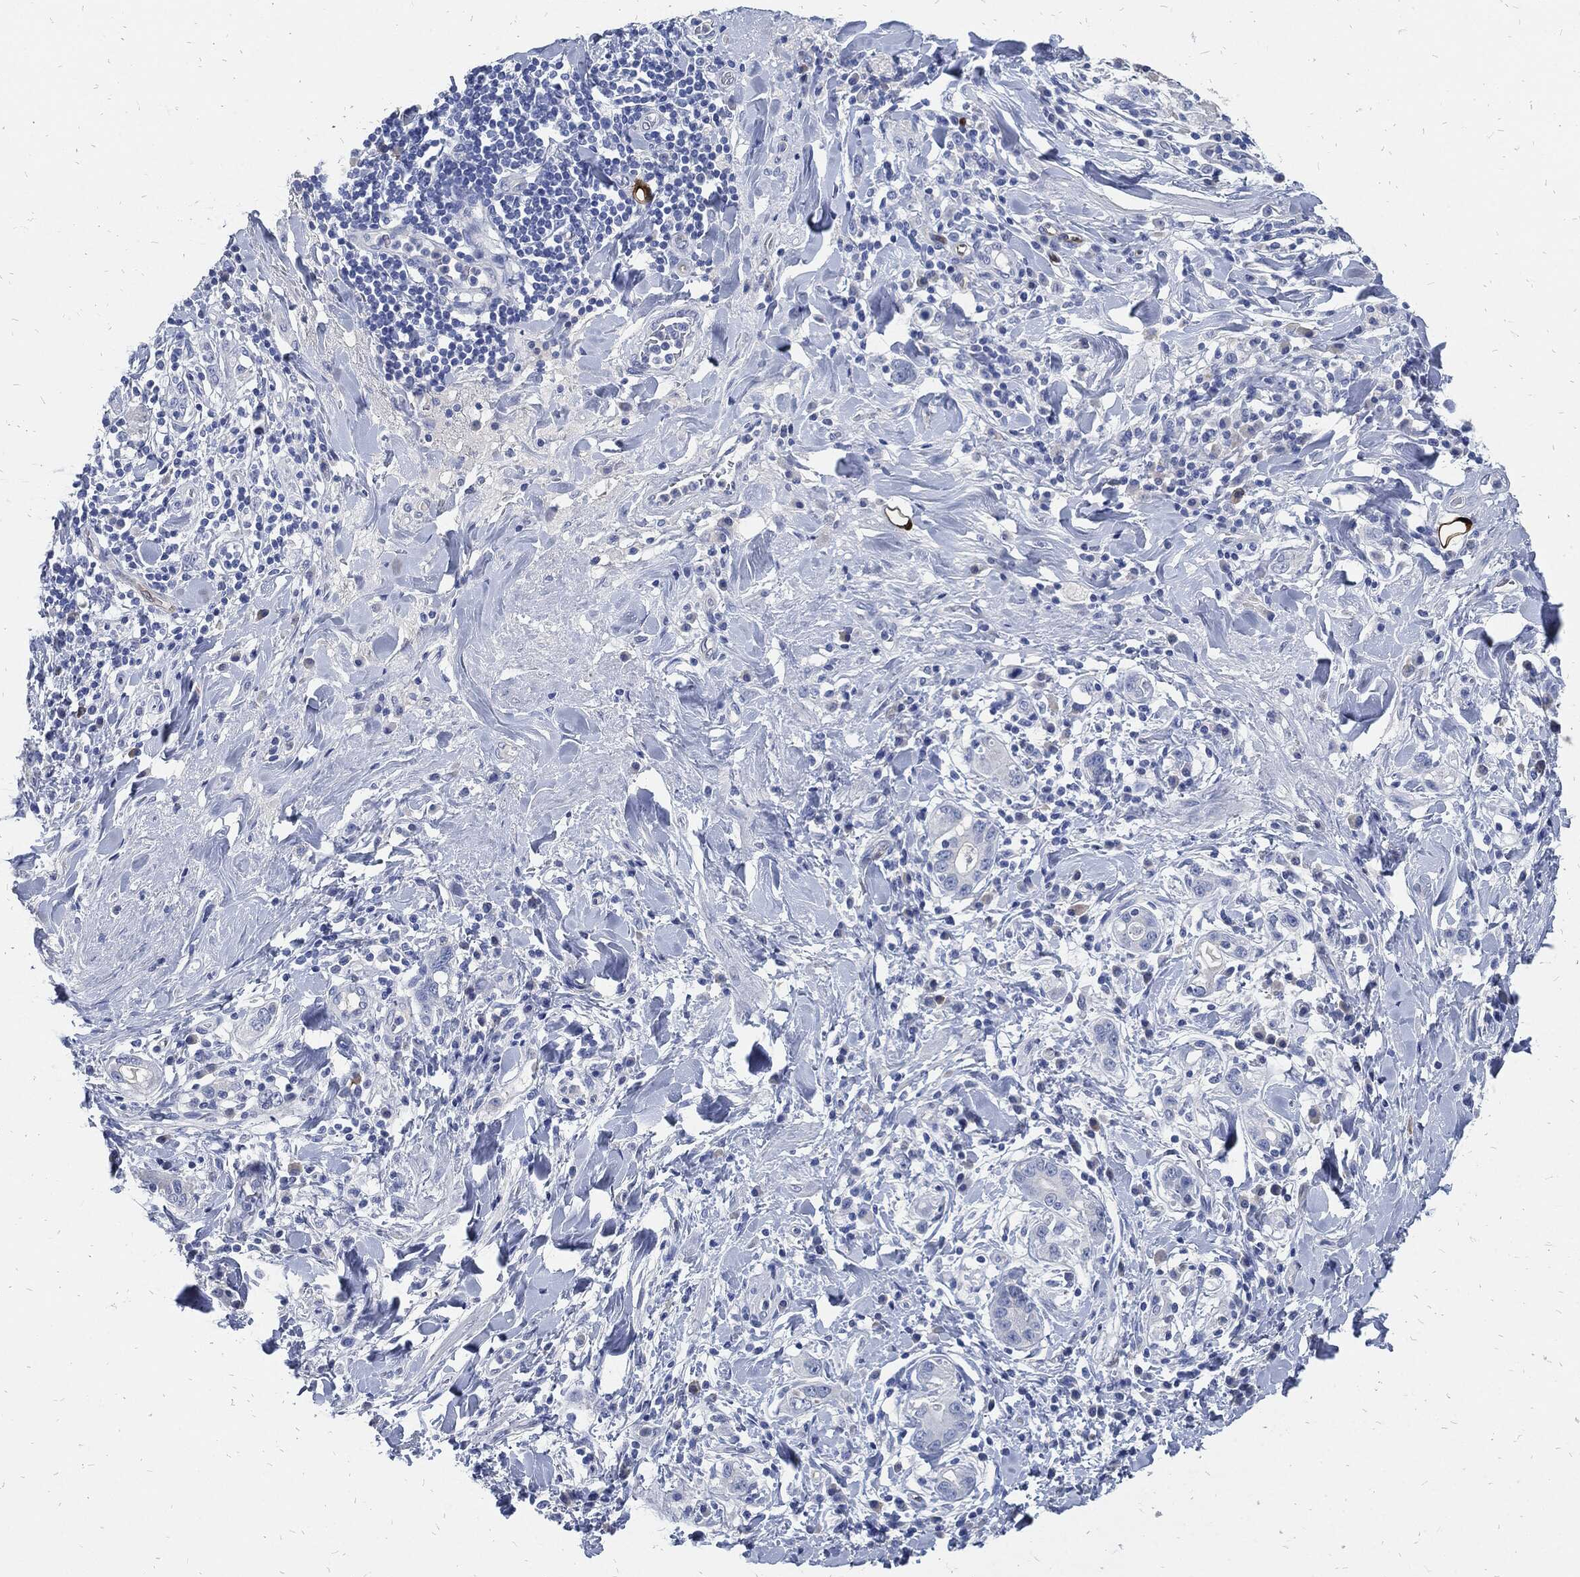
{"staining": {"intensity": "negative", "quantity": "none", "location": "none"}, "tissue": "stomach cancer", "cell_type": "Tumor cells", "image_type": "cancer", "snomed": [{"axis": "morphology", "description": "Adenocarcinoma, NOS"}, {"axis": "topography", "description": "Stomach"}], "caption": "High magnification brightfield microscopy of stomach cancer (adenocarcinoma) stained with DAB (brown) and counterstained with hematoxylin (blue): tumor cells show no significant staining.", "gene": "FABP4", "patient": {"sex": "male", "age": 79}}